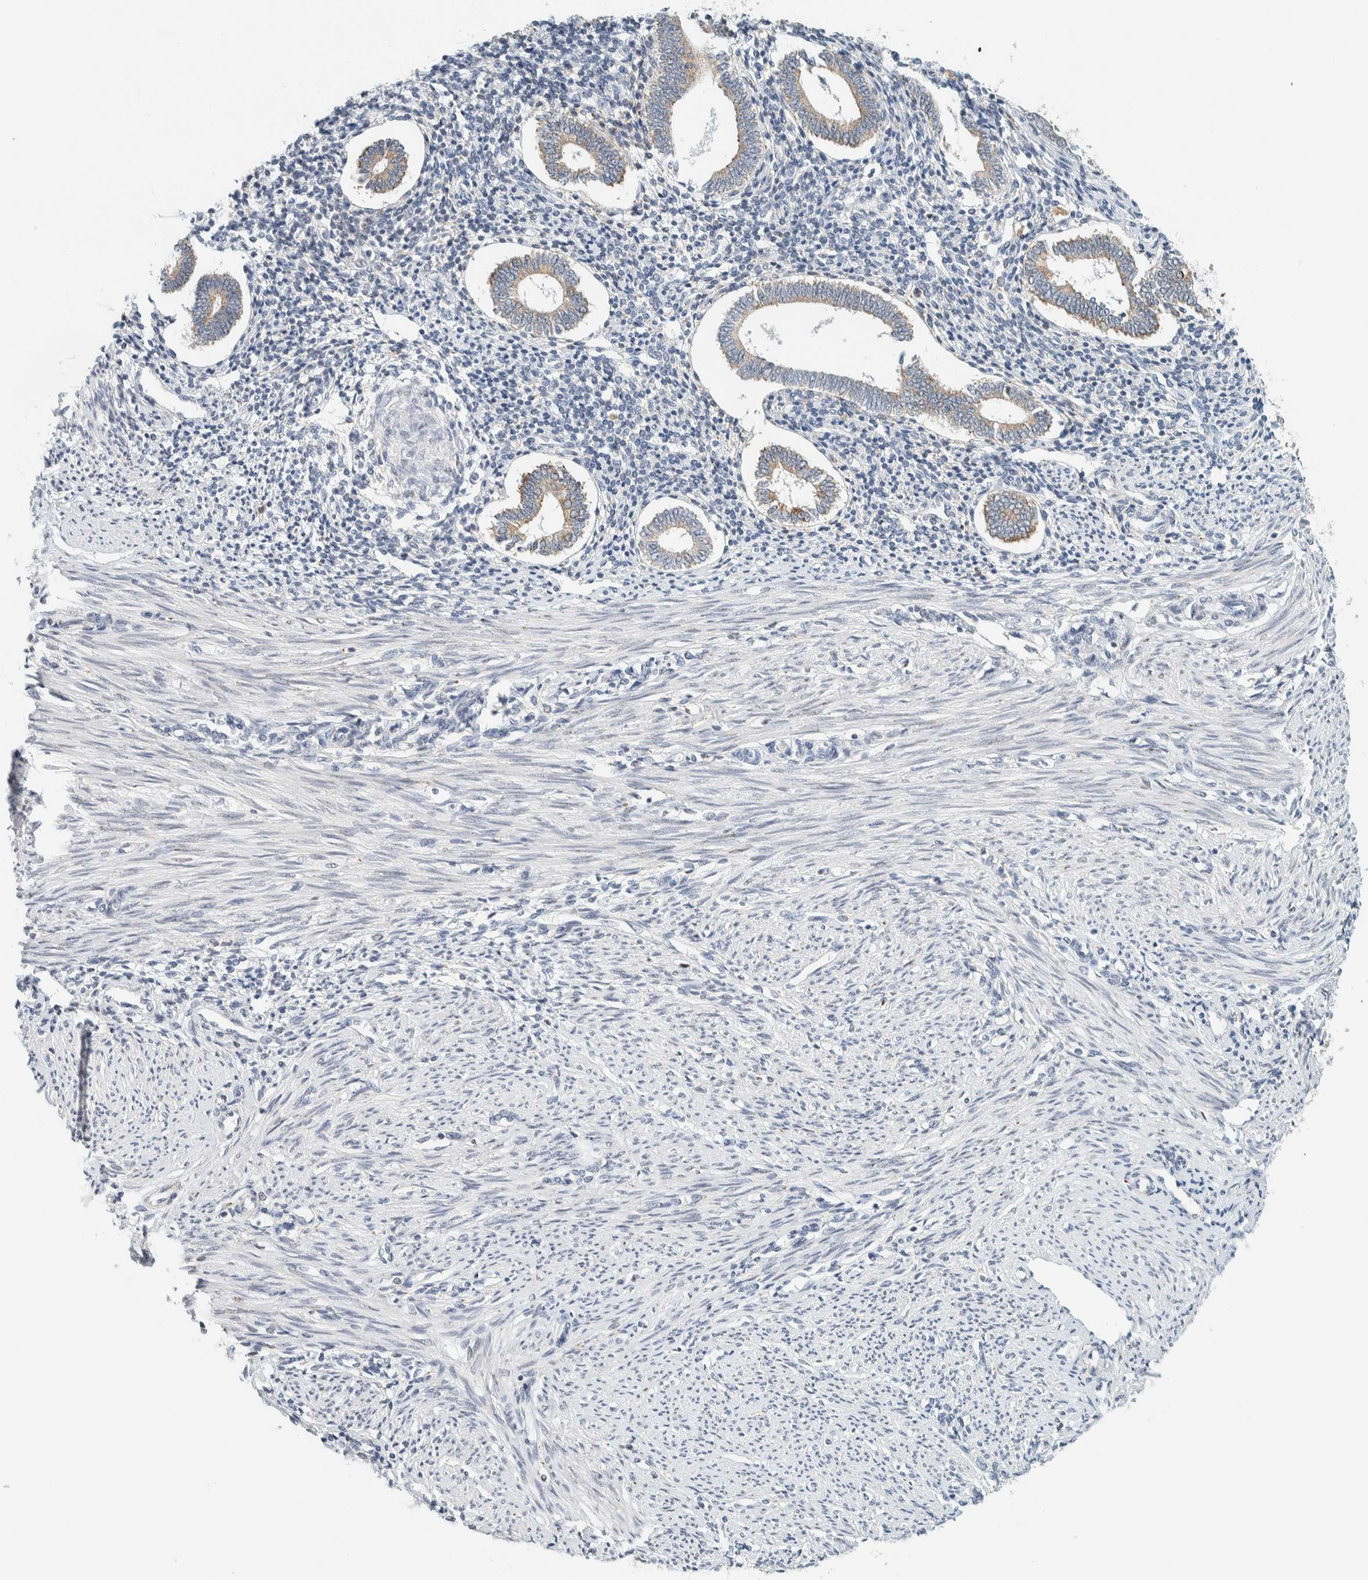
{"staining": {"intensity": "negative", "quantity": "none", "location": "none"}, "tissue": "endometrium", "cell_type": "Cells in endometrial stroma", "image_type": "normal", "snomed": [{"axis": "morphology", "description": "Normal tissue, NOS"}, {"axis": "topography", "description": "Endometrium"}], "caption": "High power microscopy histopathology image of an IHC photomicrograph of normal endometrium, revealing no significant positivity in cells in endometrial stroma. (DAB (3,3'-diaminobenzidine) immunohistochemistry (IHC) visualized using brightfield microscopy, high magnification).", "gene": "SUMF2", "patient": {"sex": "female", "age": 42}}